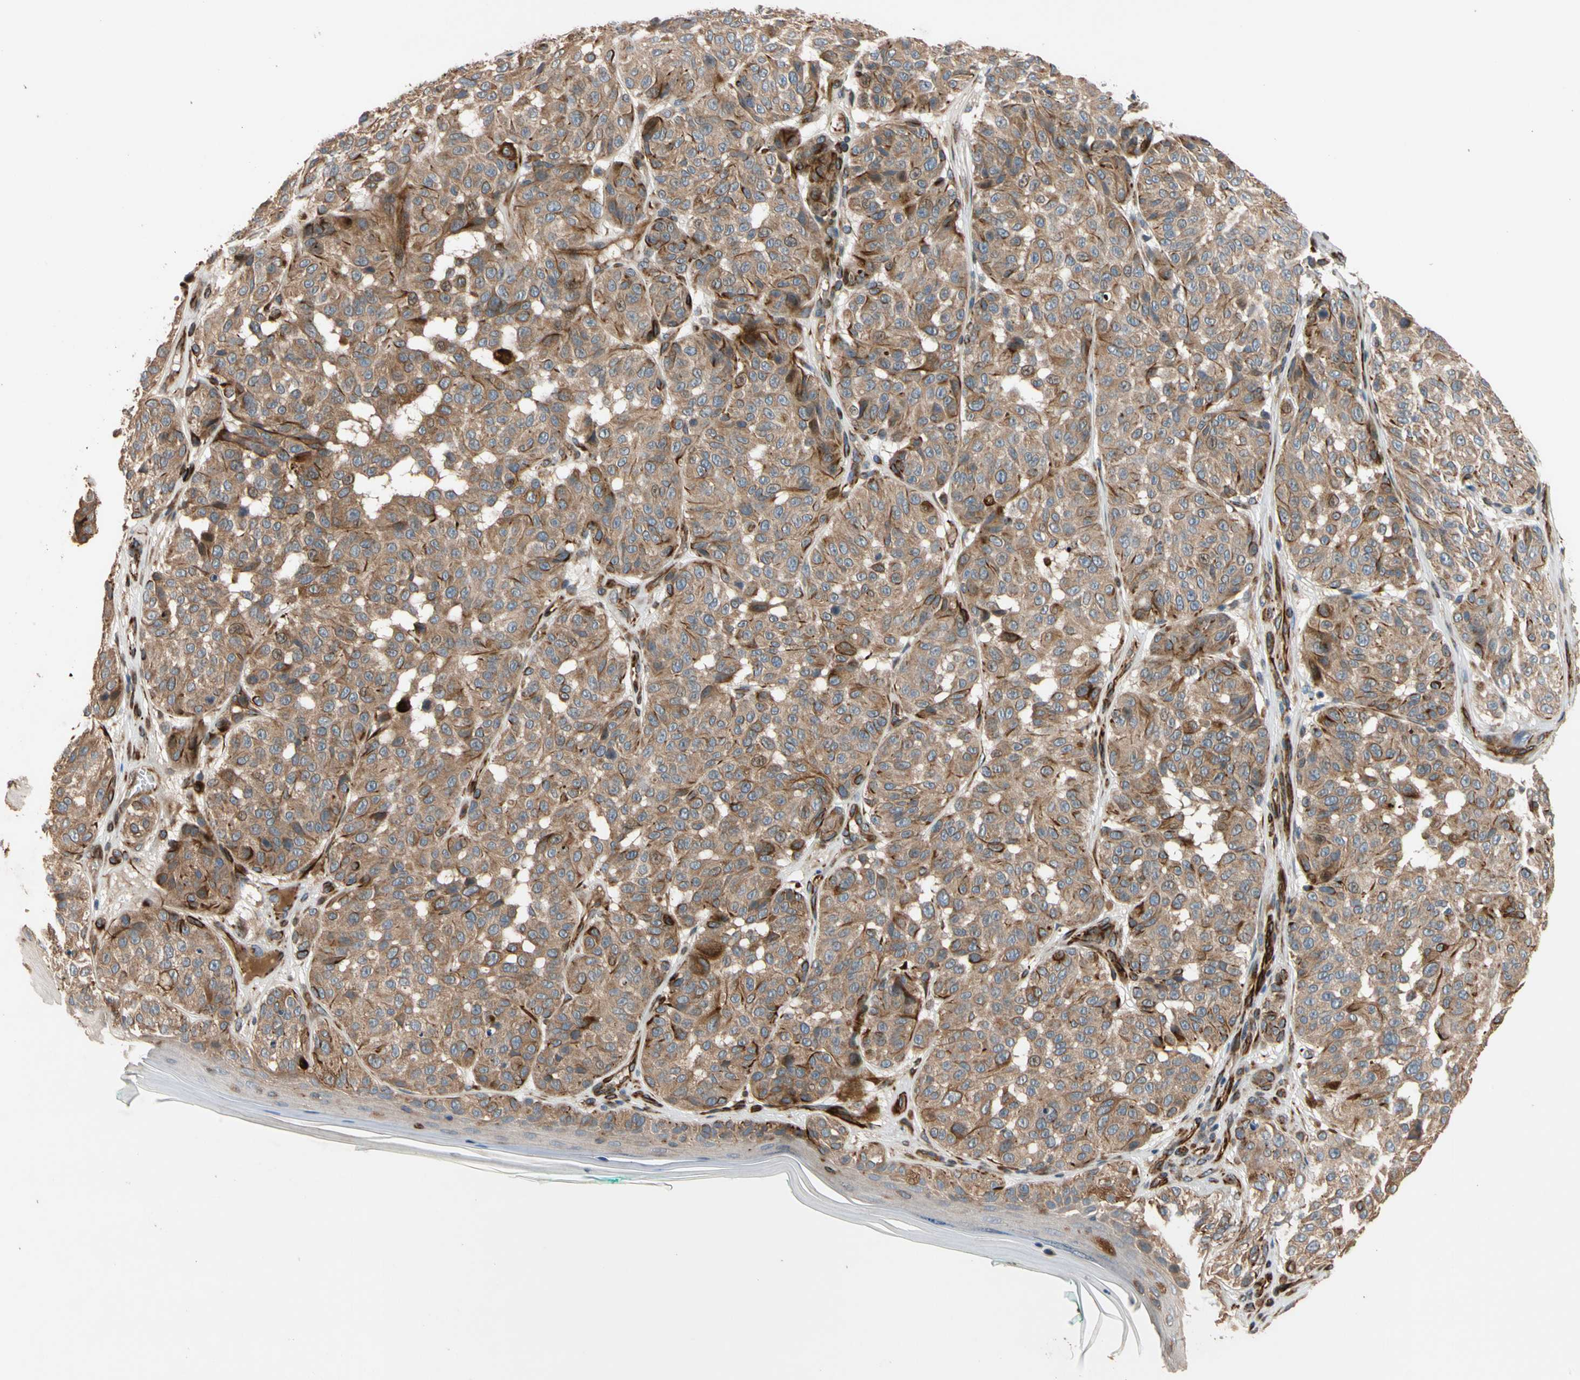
{"staining": {"intensity": "moderate", "quantity": ">75%", "location": "cytoplasmic/membranous"}, "tissue": "melanoma", "cell_type": "Tumor cells", "image_type": "cancer", "snomed": [{"axis": "morphology", "description": "Malignant melanoma, NOS"}, {"axis": "topography", "description": "Skin"}], "caption": "Brown immunohistochemical staining in human malignant melanoma shows moderate cytoplasmic/membranous positivity in about >75% of tumor cells.", "gene": "FGD6", "patient": {"sex": "female", "age": 46}}